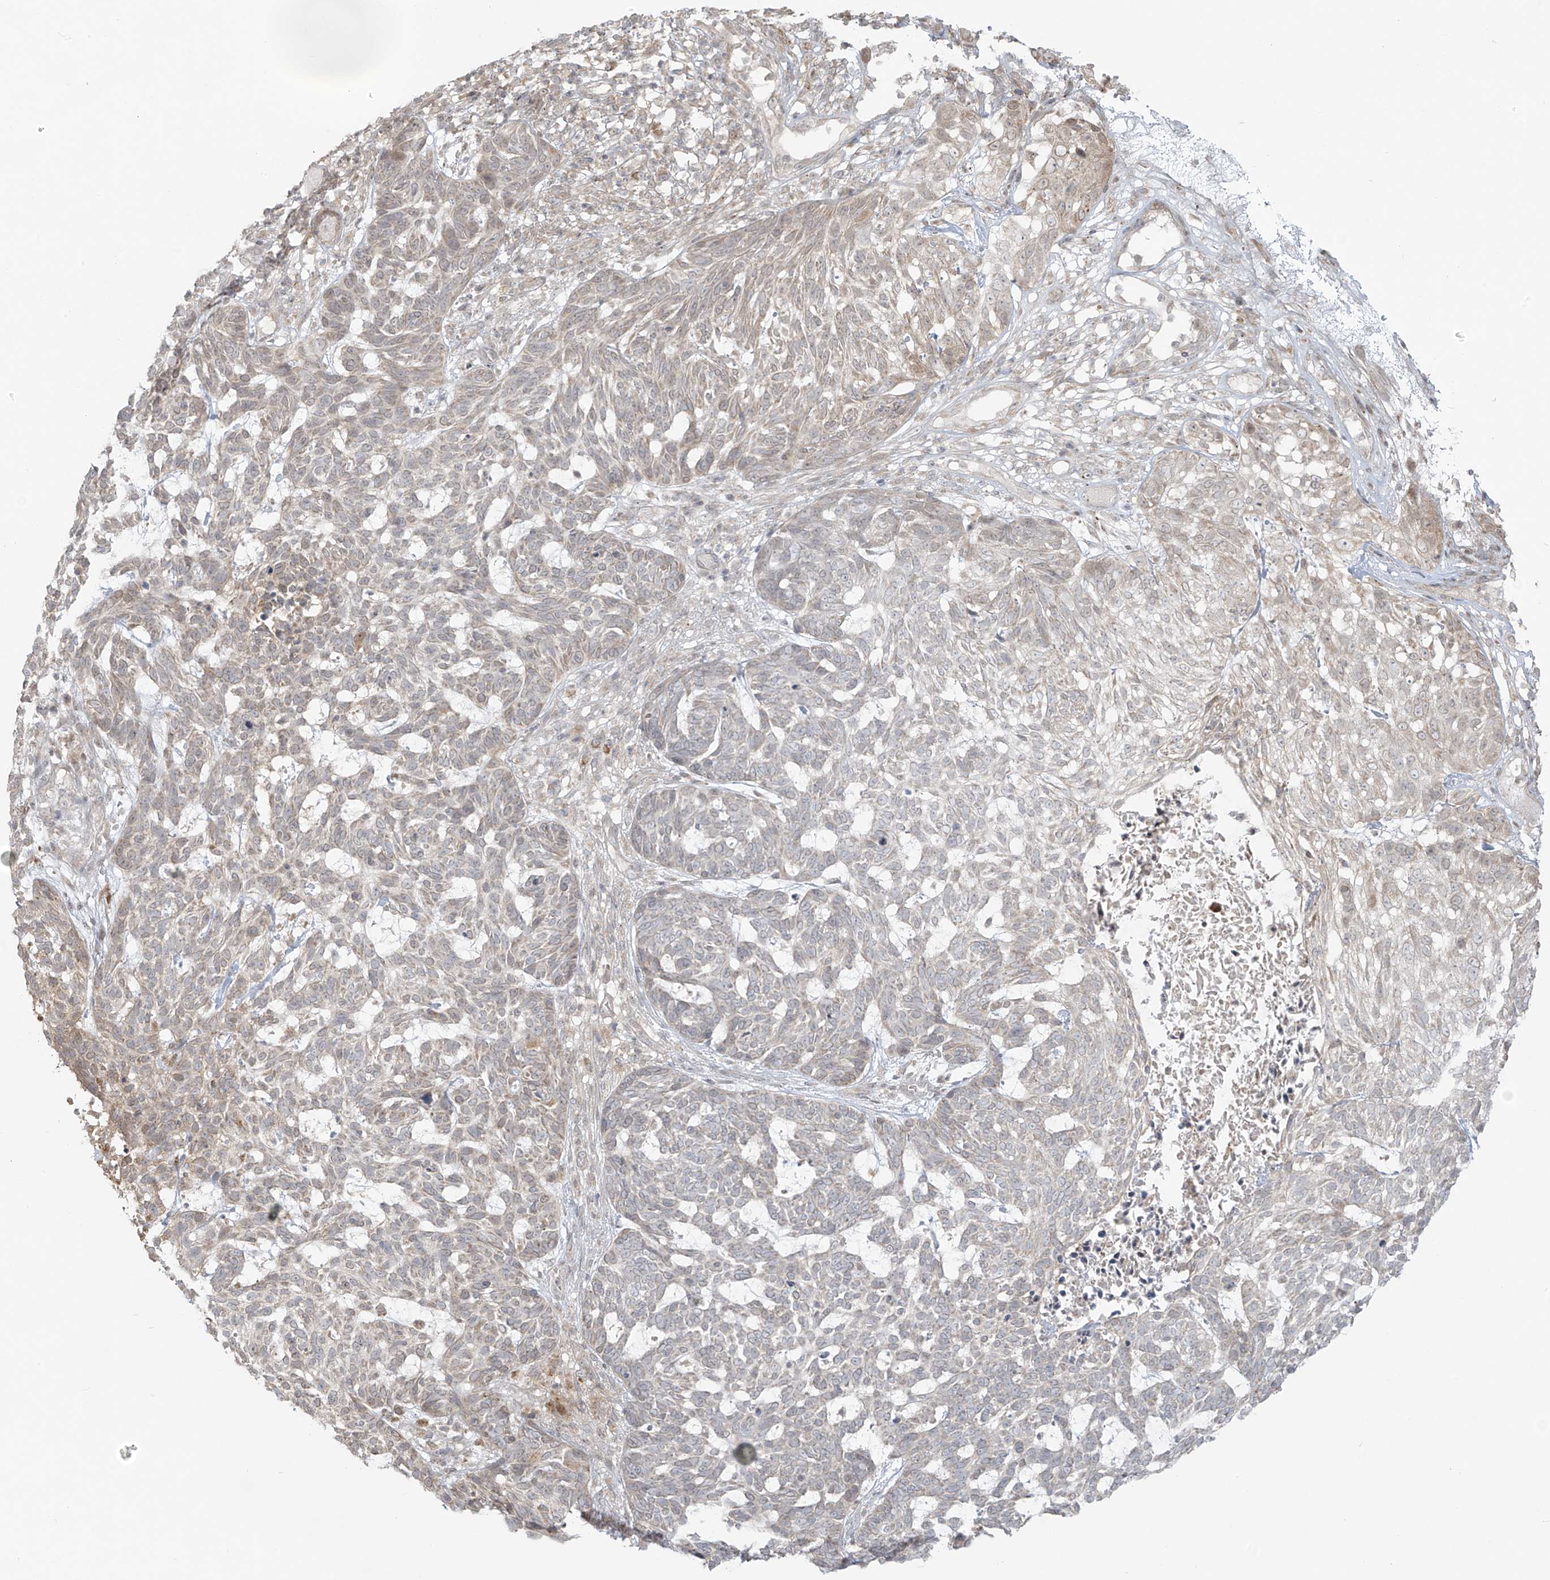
{"staining": {"intensity": "negative", "quantity": "none", "location": "none"}, "tissue": "skin cancer", "cell_type": "Tumor cells", "image_type": "cancer", "snomed": [{"axis": "morphology", "description": "Basal cell carcinoma"}, {"axis": "topography", "description": "Skin"}], "caption": "This image is of basal cell carcinoma (skin) stained with immunohistochemistry to label a protein in brown with the nuclei are counter-stained blue. There is no positivity in tumor cells.", "gene": "HDDC2", "patient": {"sex": "male", "age": 85}}